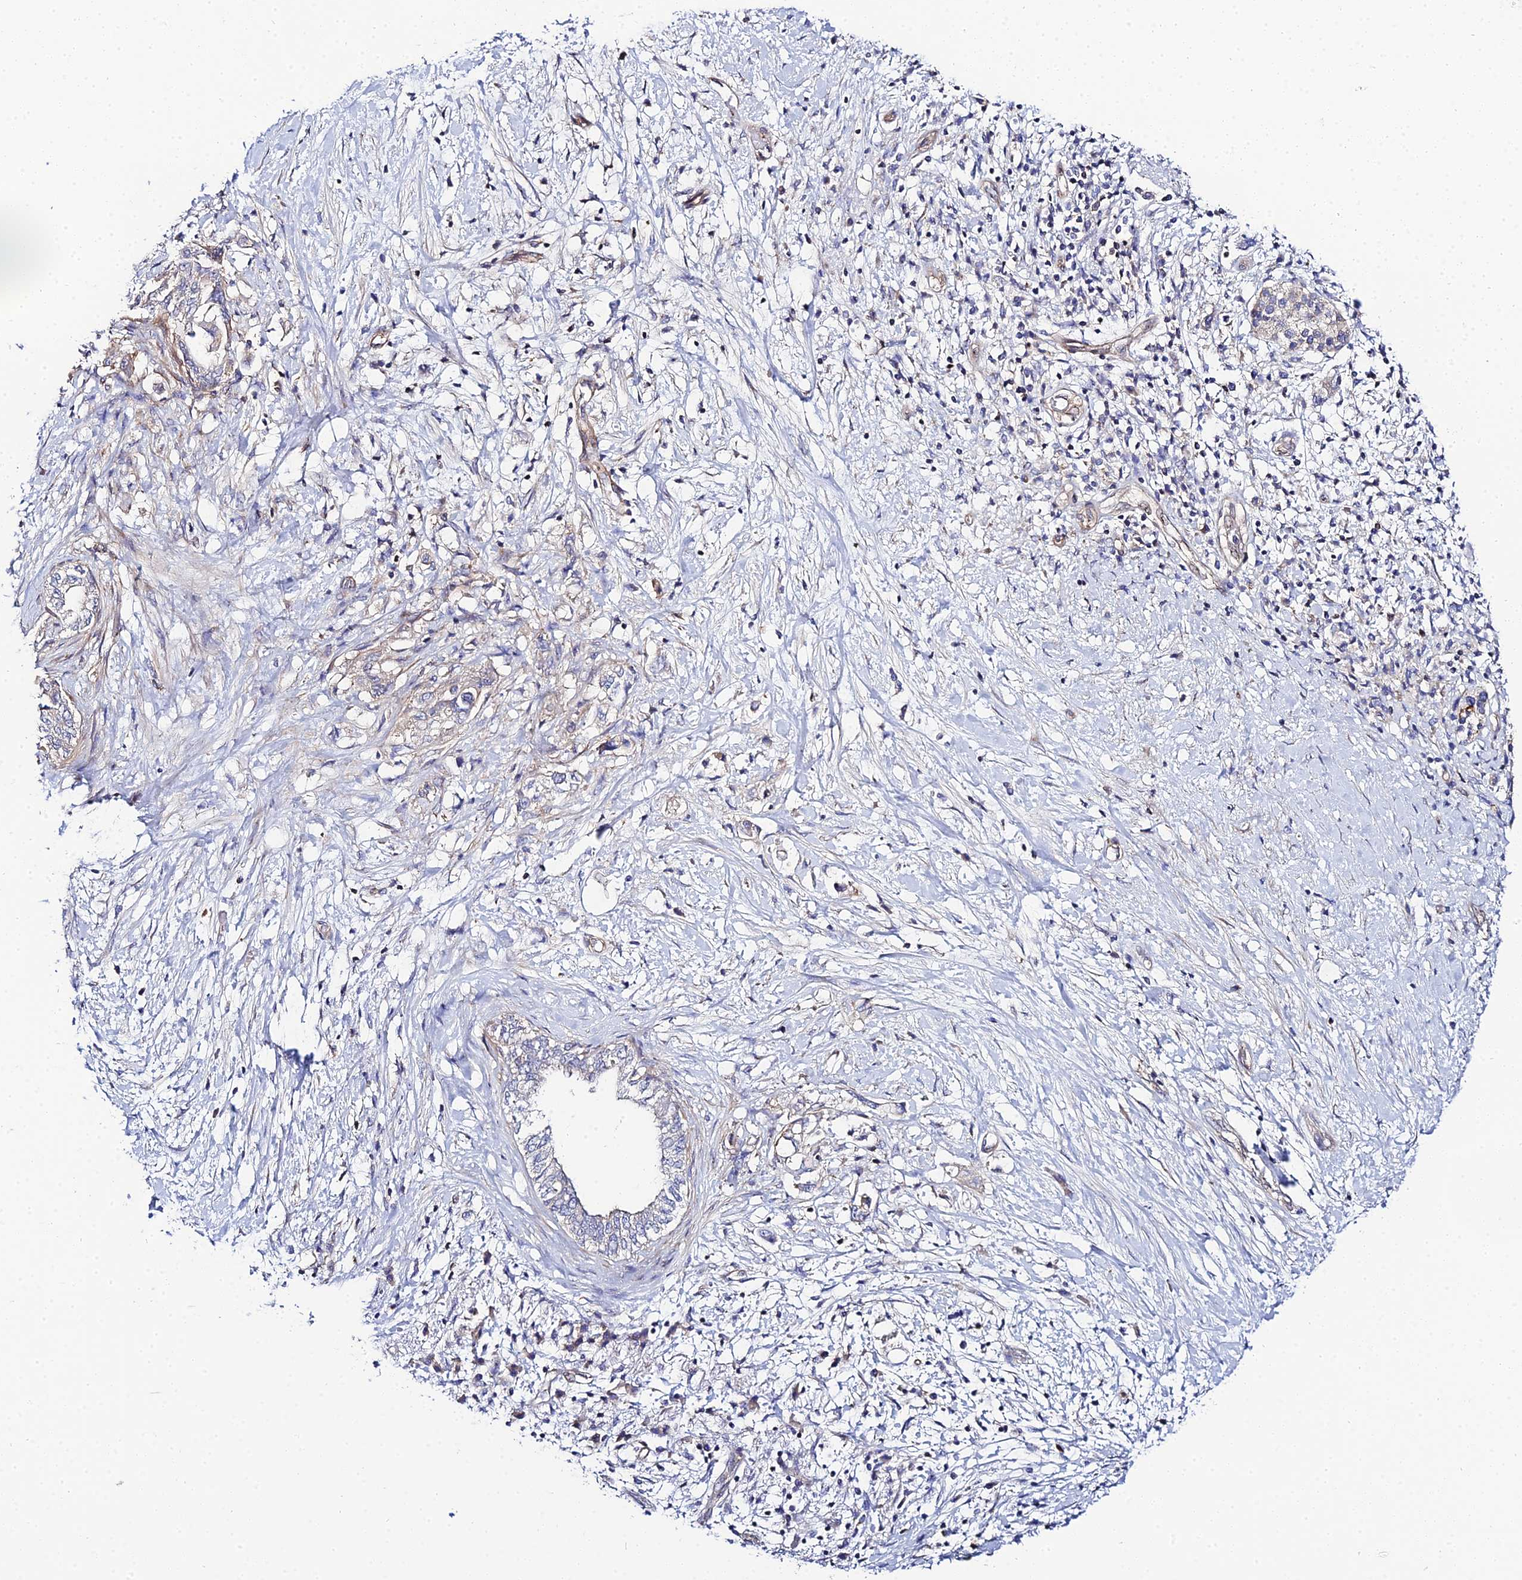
{"staining": {"intensity": "weak", "quantity": "<25%", "location": "cytoplasmic/membranous"}, "tissue": "pancreatic cancer", "cell_type": "Tumor cells", "image_type": "cancer", "snomed": [{"axis": "morphology", "description": "Adenocarcinoma, NOS"}, {"axis": "topography", "description": "Pancreas"}], "caption": "This is an immunohistochemistry (IHC) photomicrograph of human pancreatic cancer (adenocarcinoma). There is no expression in tumor cells.", "gene": "APOBEC3H", "patient": {"sex": "female", "age": 73}}